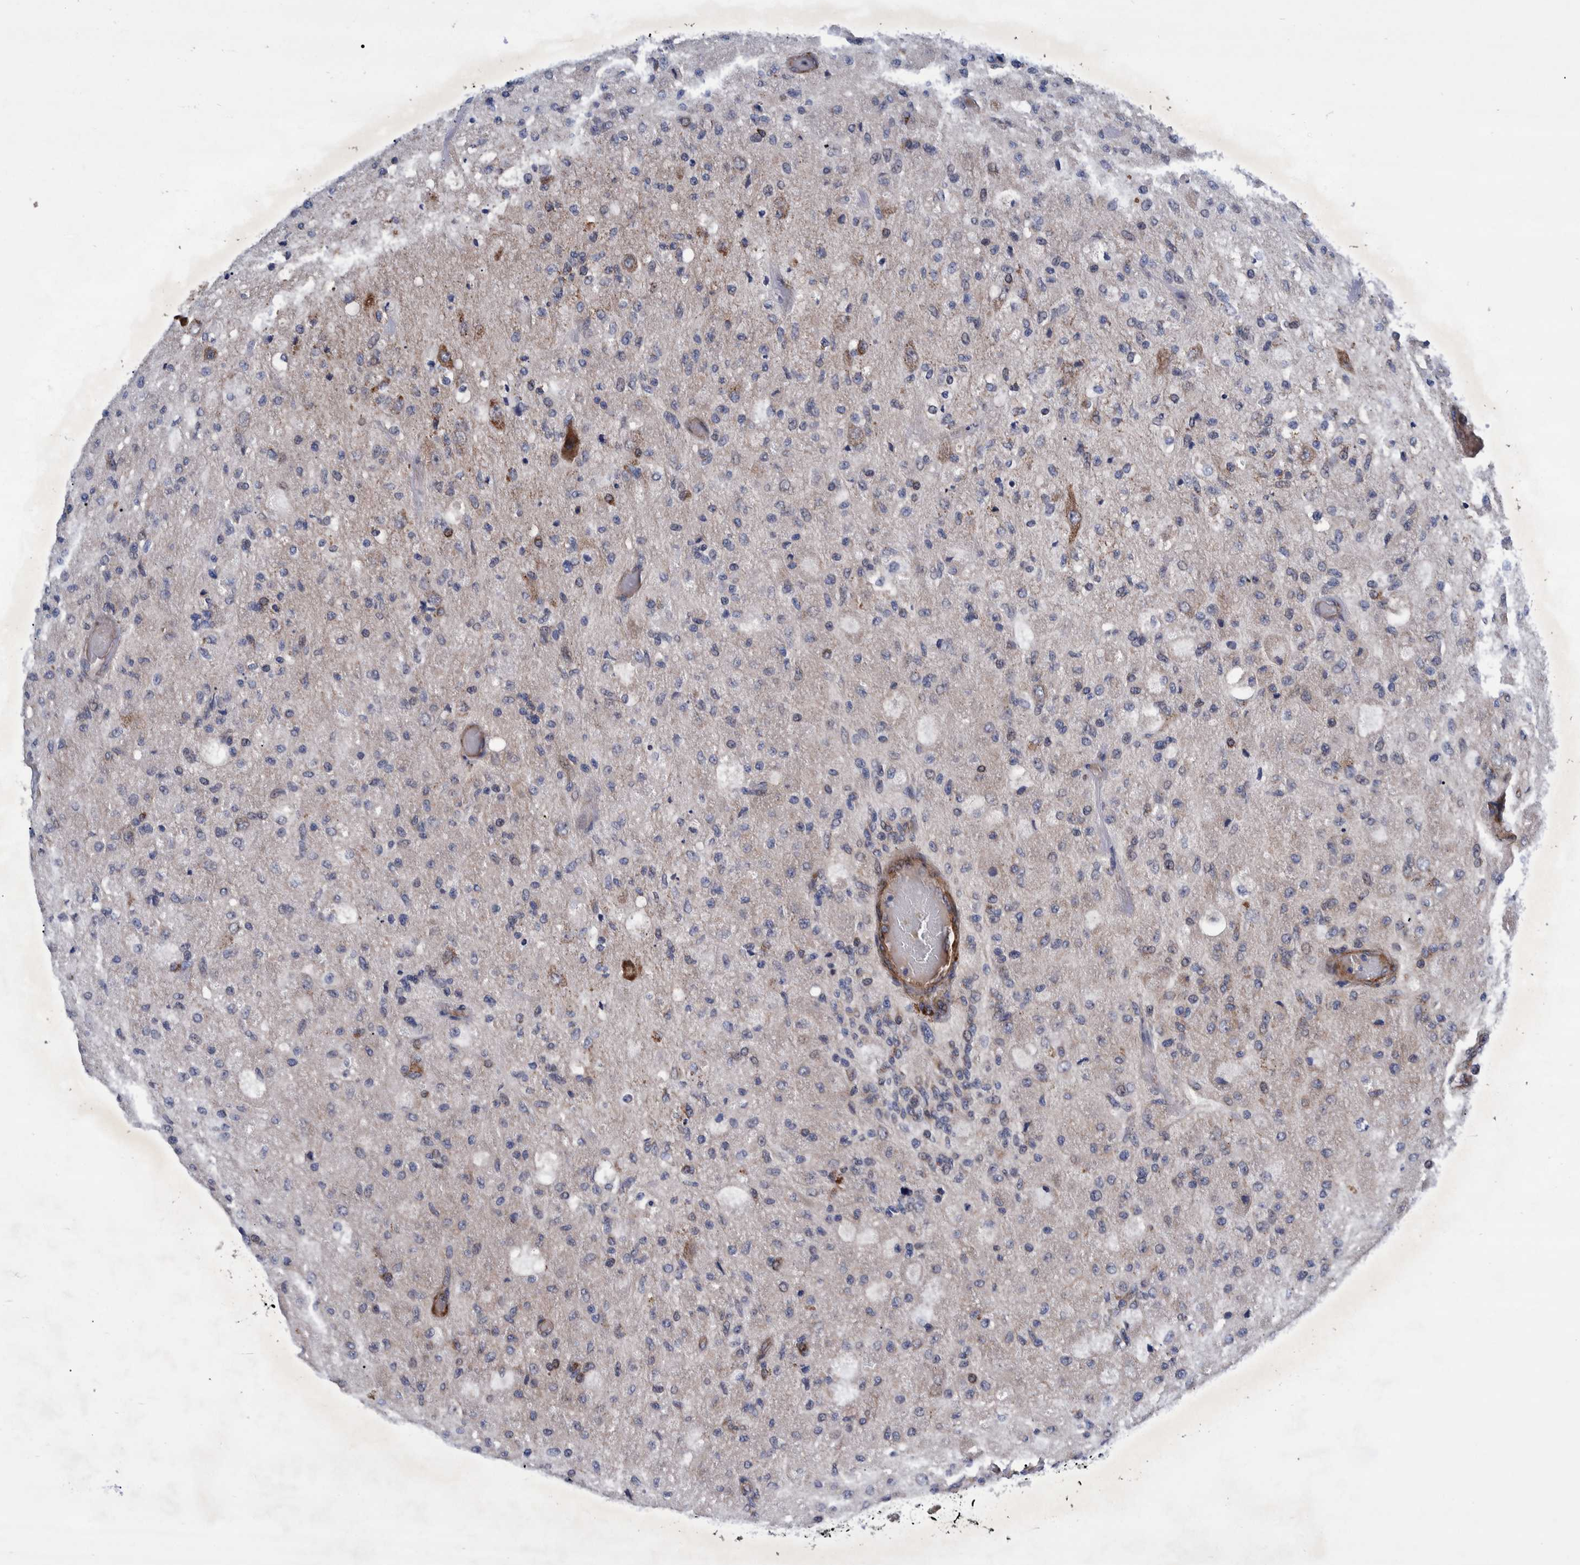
{"staining": {"intensity": "weak", "quantity": ">75%", "location": "cytoplasmic/membranous"}, "tissue": "glioma", "cell_type": "Tumor cells", "image_type": "cancer", "snomed": [{"axis": "morphology", "description": "Normal tissue, NOS"}, {"axis": "morphology", "description": "Glioma, malignant, High grade"}, {"axis": "topography", "description": "Cerebral cortex"}], "caption": "Human high-grade glioma (malignant) stained for a protein (brown) demonstrates weak cytoplasmic/membranous positive expression in about >75% of tumor cells.", "gene": "GRPEL2", "patient": {"sex": "male", "age": 77}}